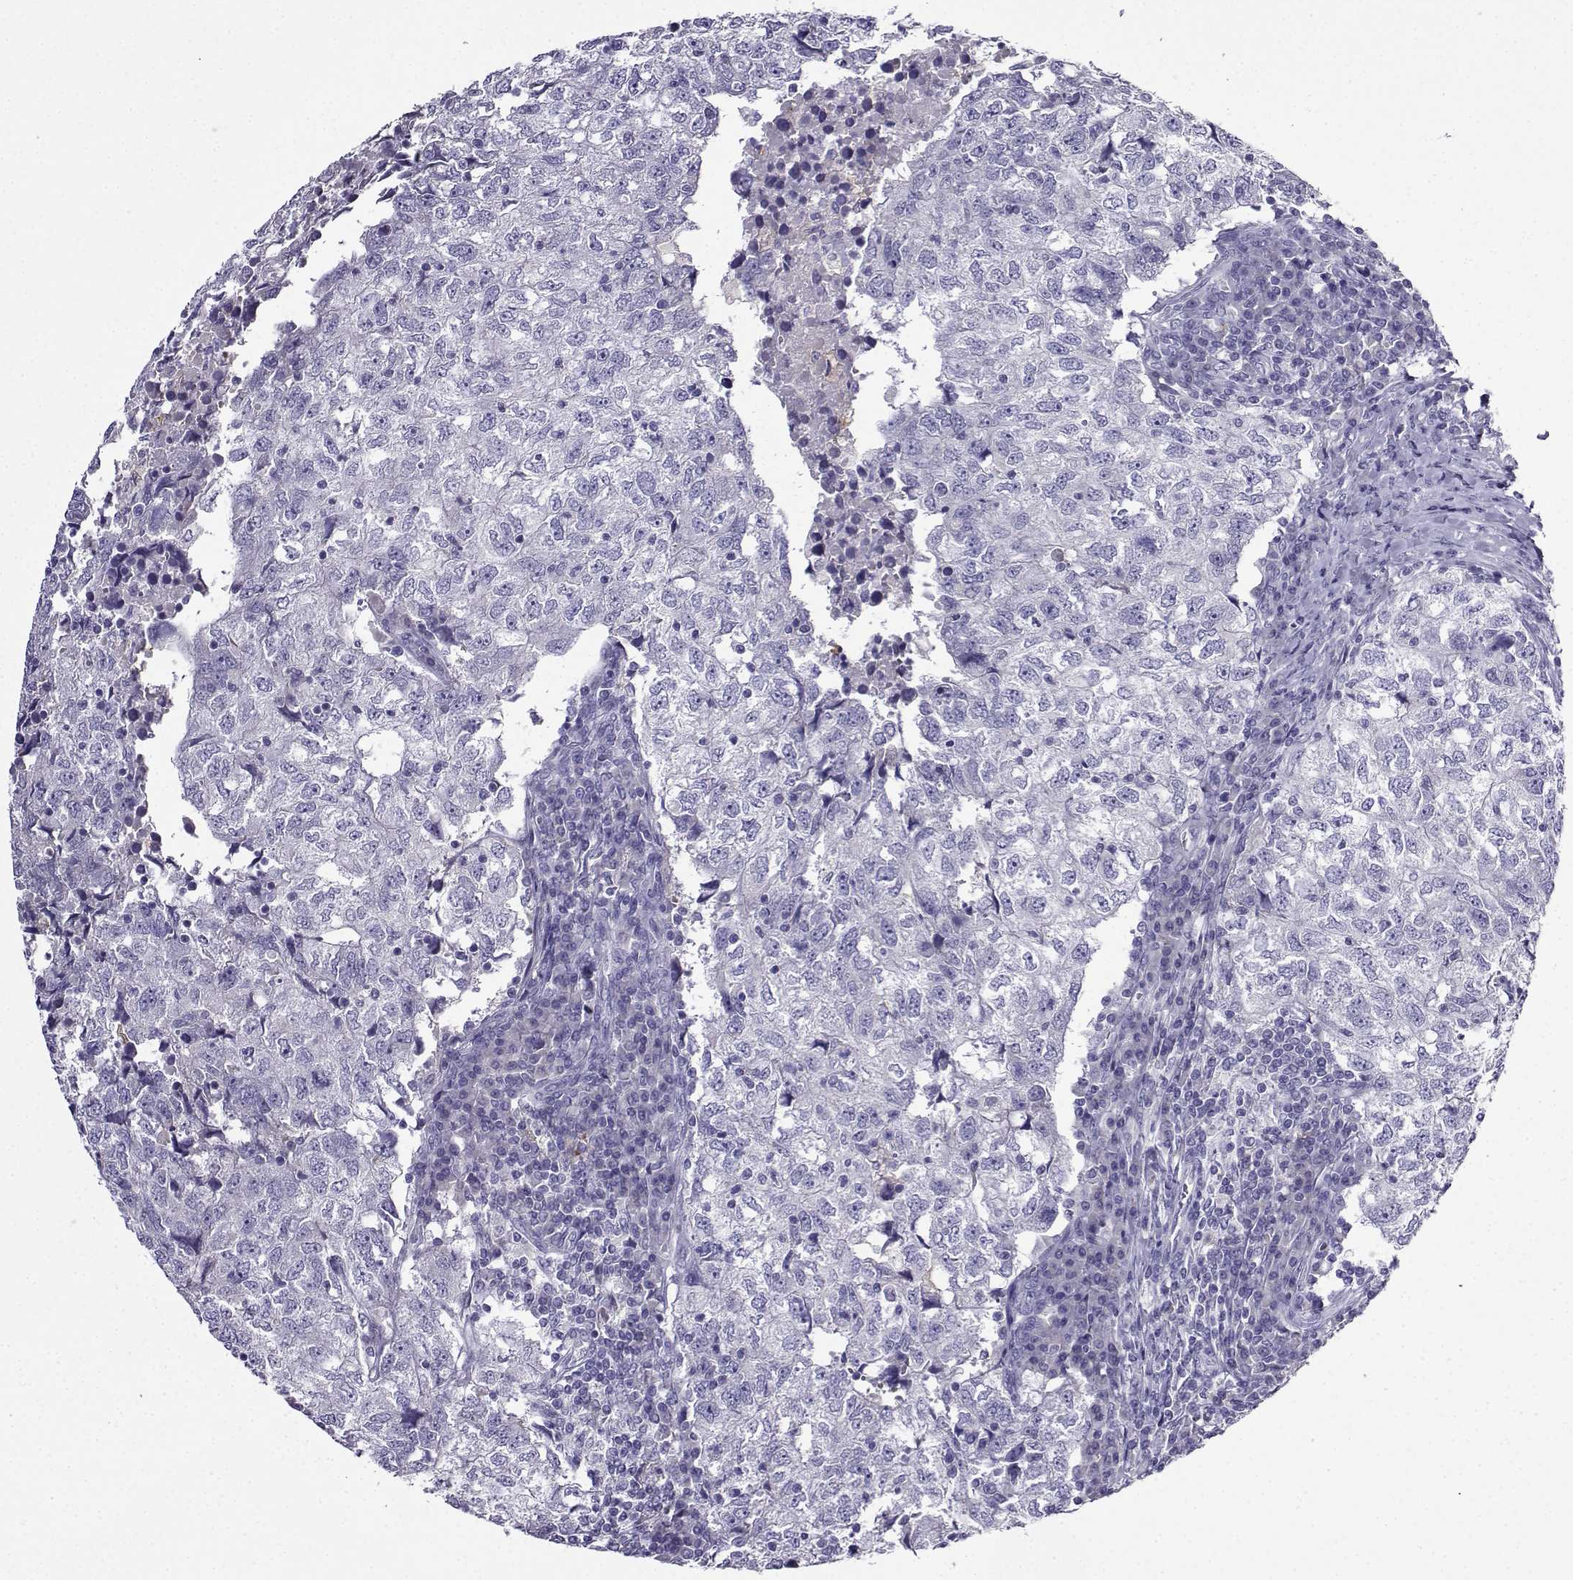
{"staining": {"intensity": "negative", "quantity": "none", "location": "none"}, "tissue": "breast cancer", "cell_type": "Tumor cells", "image_type": "cancer", "snomed": [{"axis": "morphology", "description": "Duct carcinoma"}, {"axis": "topography", "description": "Breast"}], "caption": "High power microscopy photomicrograph of an immunohistochemistry photomicrograph of infiltrating ductal carcinoma (breast), revealing no significant positivity in tumor cells.", "gene": "LINGO1", "patient": {"sex": "female", "age": 30}}